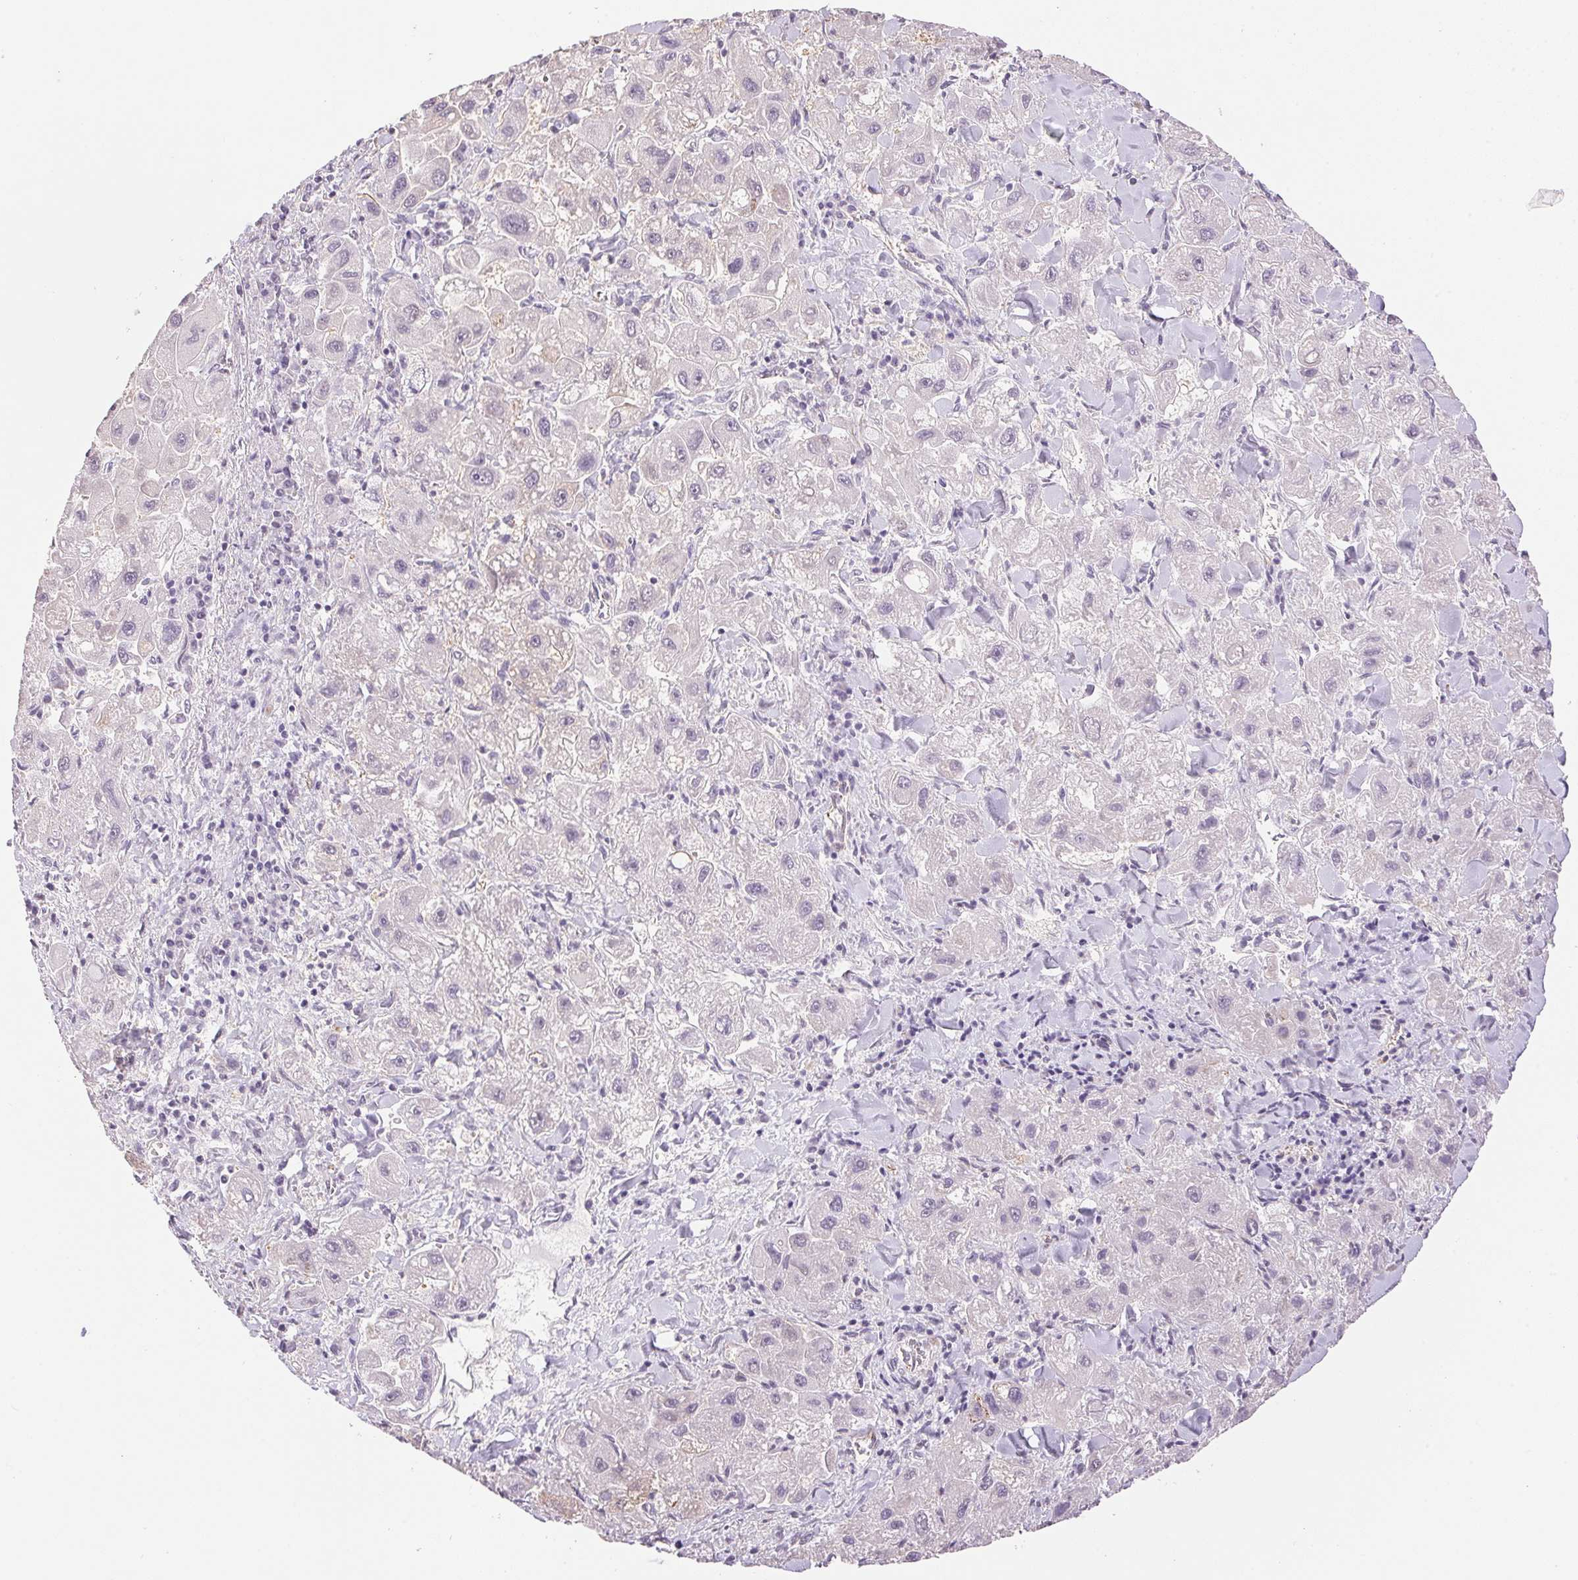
{"staining": {"intensity": "negative", "quantity": "none", "location": "none"}, "tissue": "liver cancer", "cell_type": "Tumor cells", "image_type": "cancer", "snomed": [{"axis": "morphology", "description": "Carcinoma, Hepatocellular, NOS"}, {"axis": "topography", "description": "Liver"}], "caption": "A micrograph of human hepatocellular carcinoma (liver) is negative for staining in tumor cells. Nuclei are stained in blue.", "gene": "GYG2", "patient": {"sex": "male", "age": 24}}